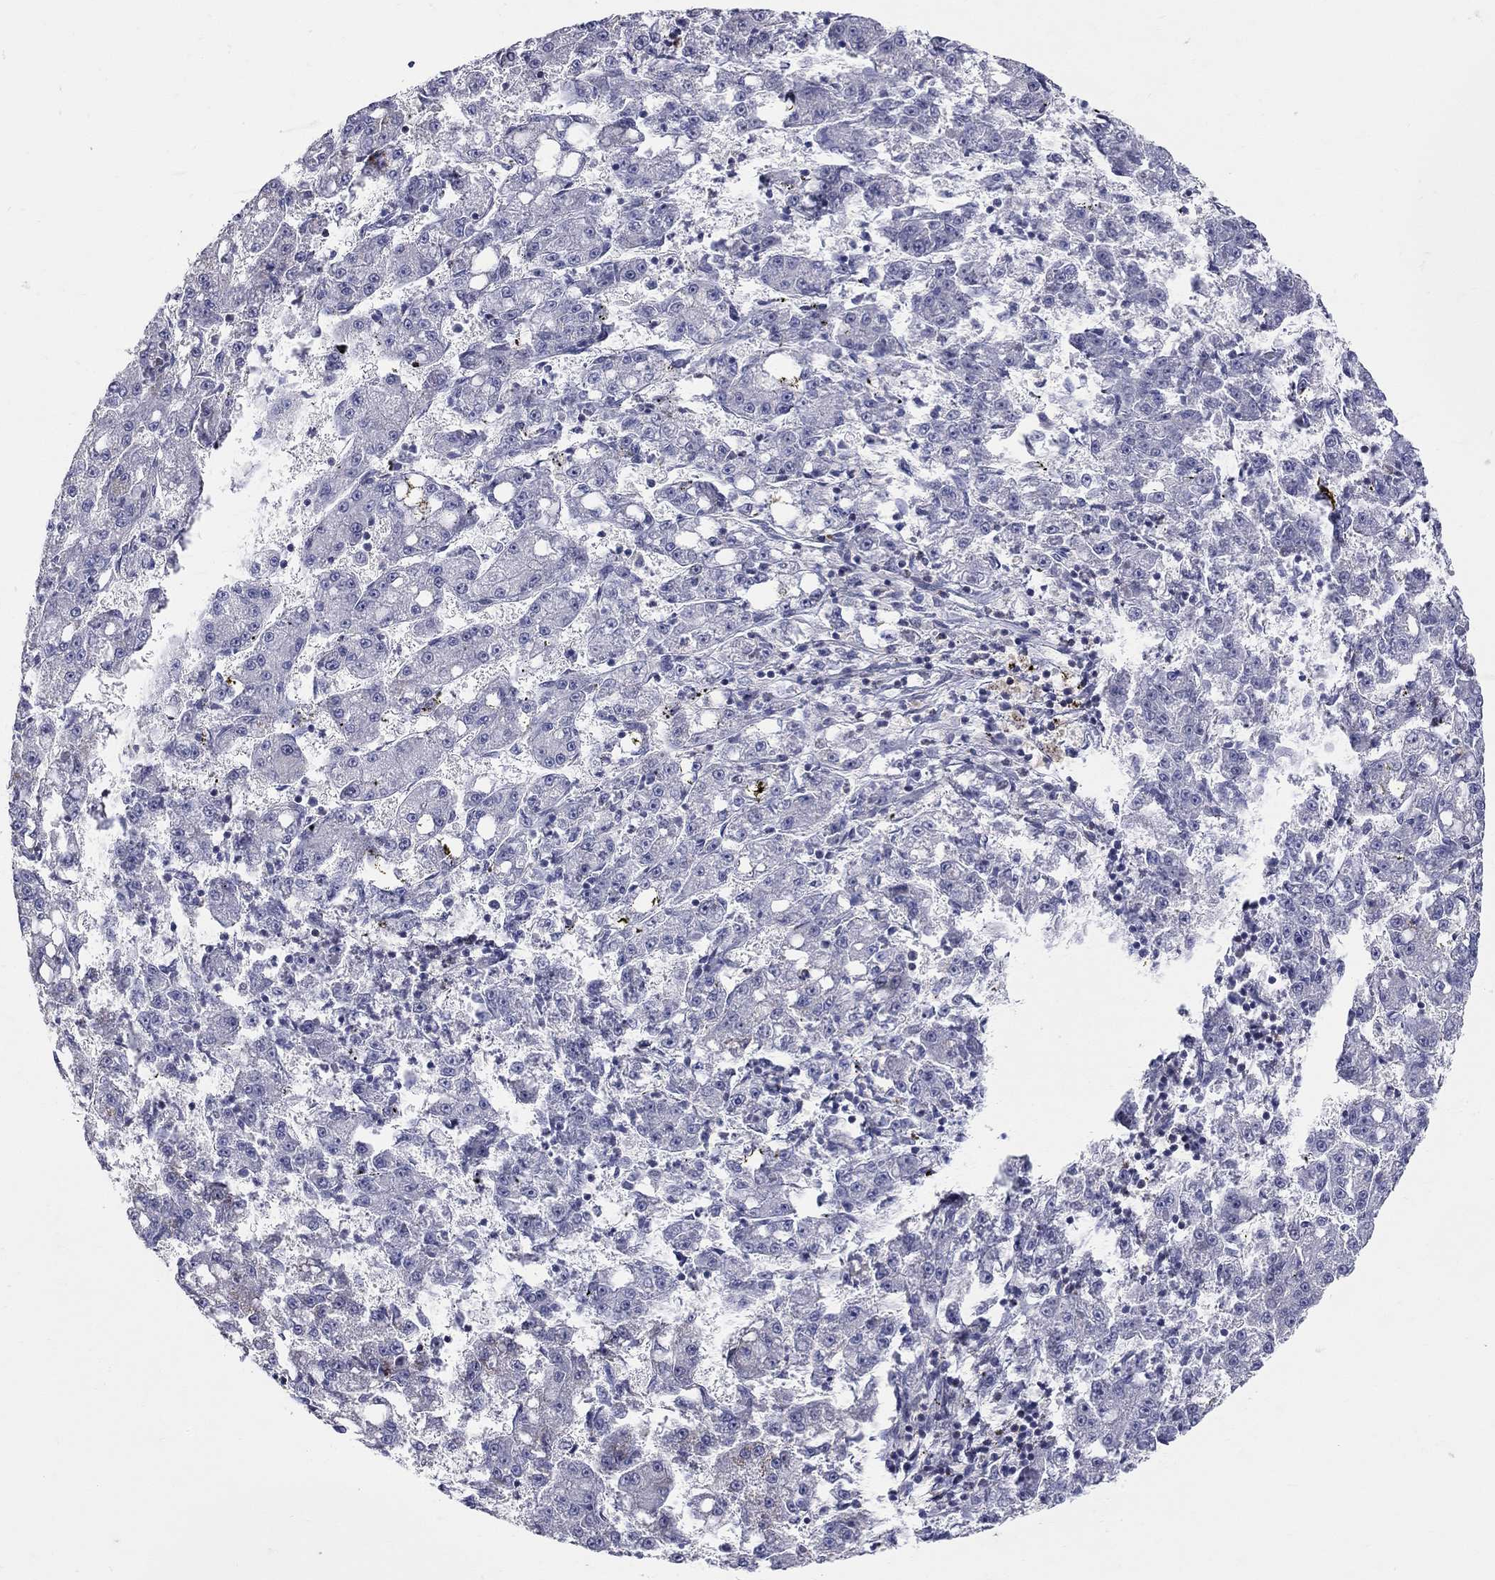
{"staining": {"intensity": "negative", "quantity": "none", "location": "none"}, "tissue": "liver cancer", "cell_type": "Tumor cells", "image_type": "cancer", "snomed": [{"axis": "morphology", "description": "Carcinoma, Hepatocellular, NOS"}, {"axis": "topography", "description": "Liver"}], "caption": "DAB immunohistochemical staining of liver cancer reveals no significant positivity in tumor cells. The staining is performed using DAB (3,3'-diaminobenzidine) brown chromogen with nuclei counter-stained in using hematoxylin.", "gene": "HMX2", "patient": {"sex": "female", "age": 65}}